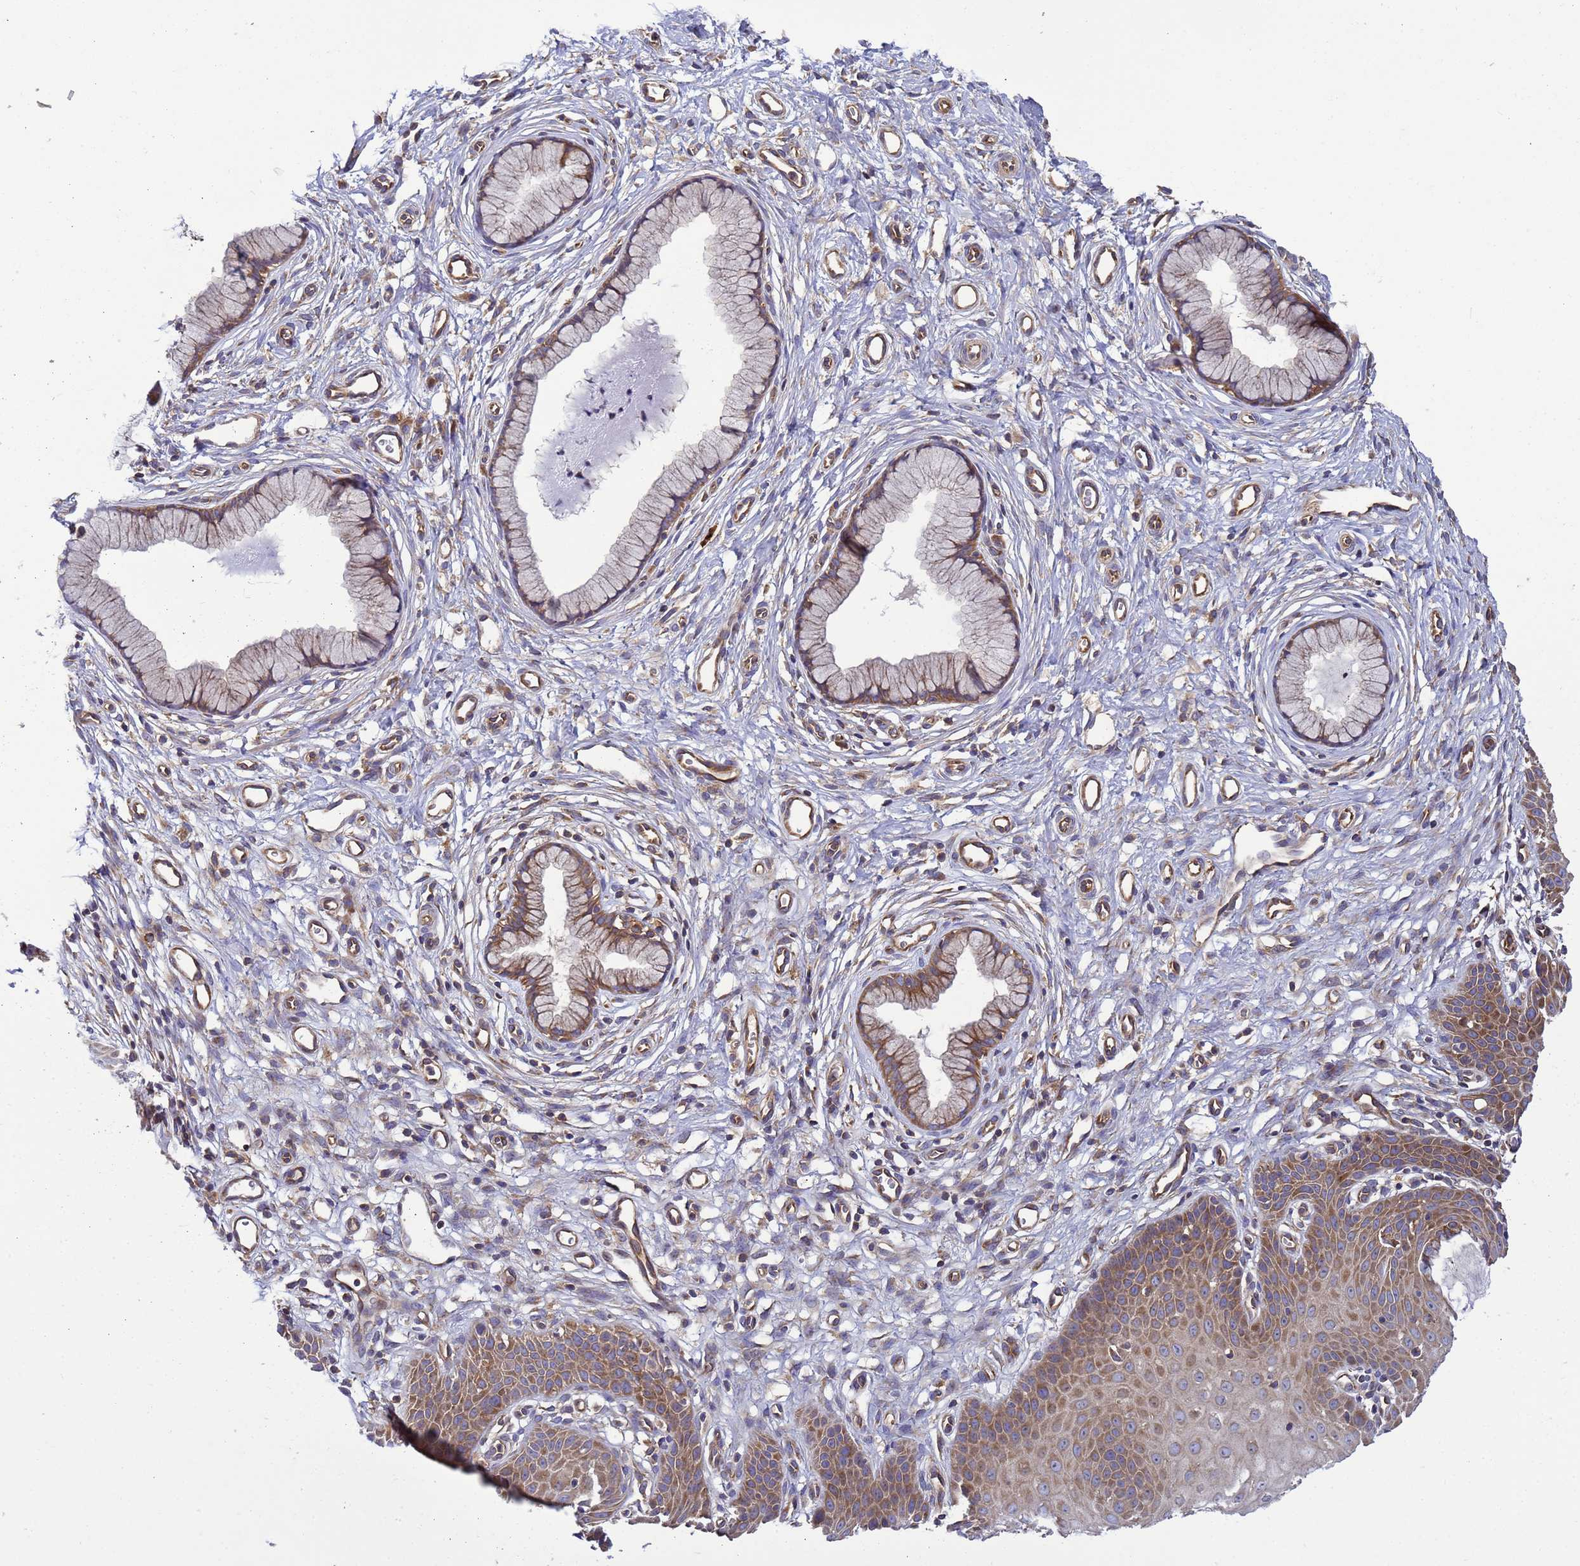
{"staining": {"intensity": "moderate", "quantity": "25%-75%", "location": "cytoplasmic/membranous"}, "tissue": "cervix", "cell_type": "Glandular cells", "image_type": "normal", "snomed": [{"axis": "morphology", "description": "Normal tissue, NOS"}, {"axis": "topography", "description": "Cervix"}], "caption": "Immunohistochemistry (IHC) of normal human cervix shows medium levels of moderate cytoplasmic/membranous staining in about 25%-75% of glandular cells.", "gene": "BECN1", "patient": {"sex": "female", "age": 36}}